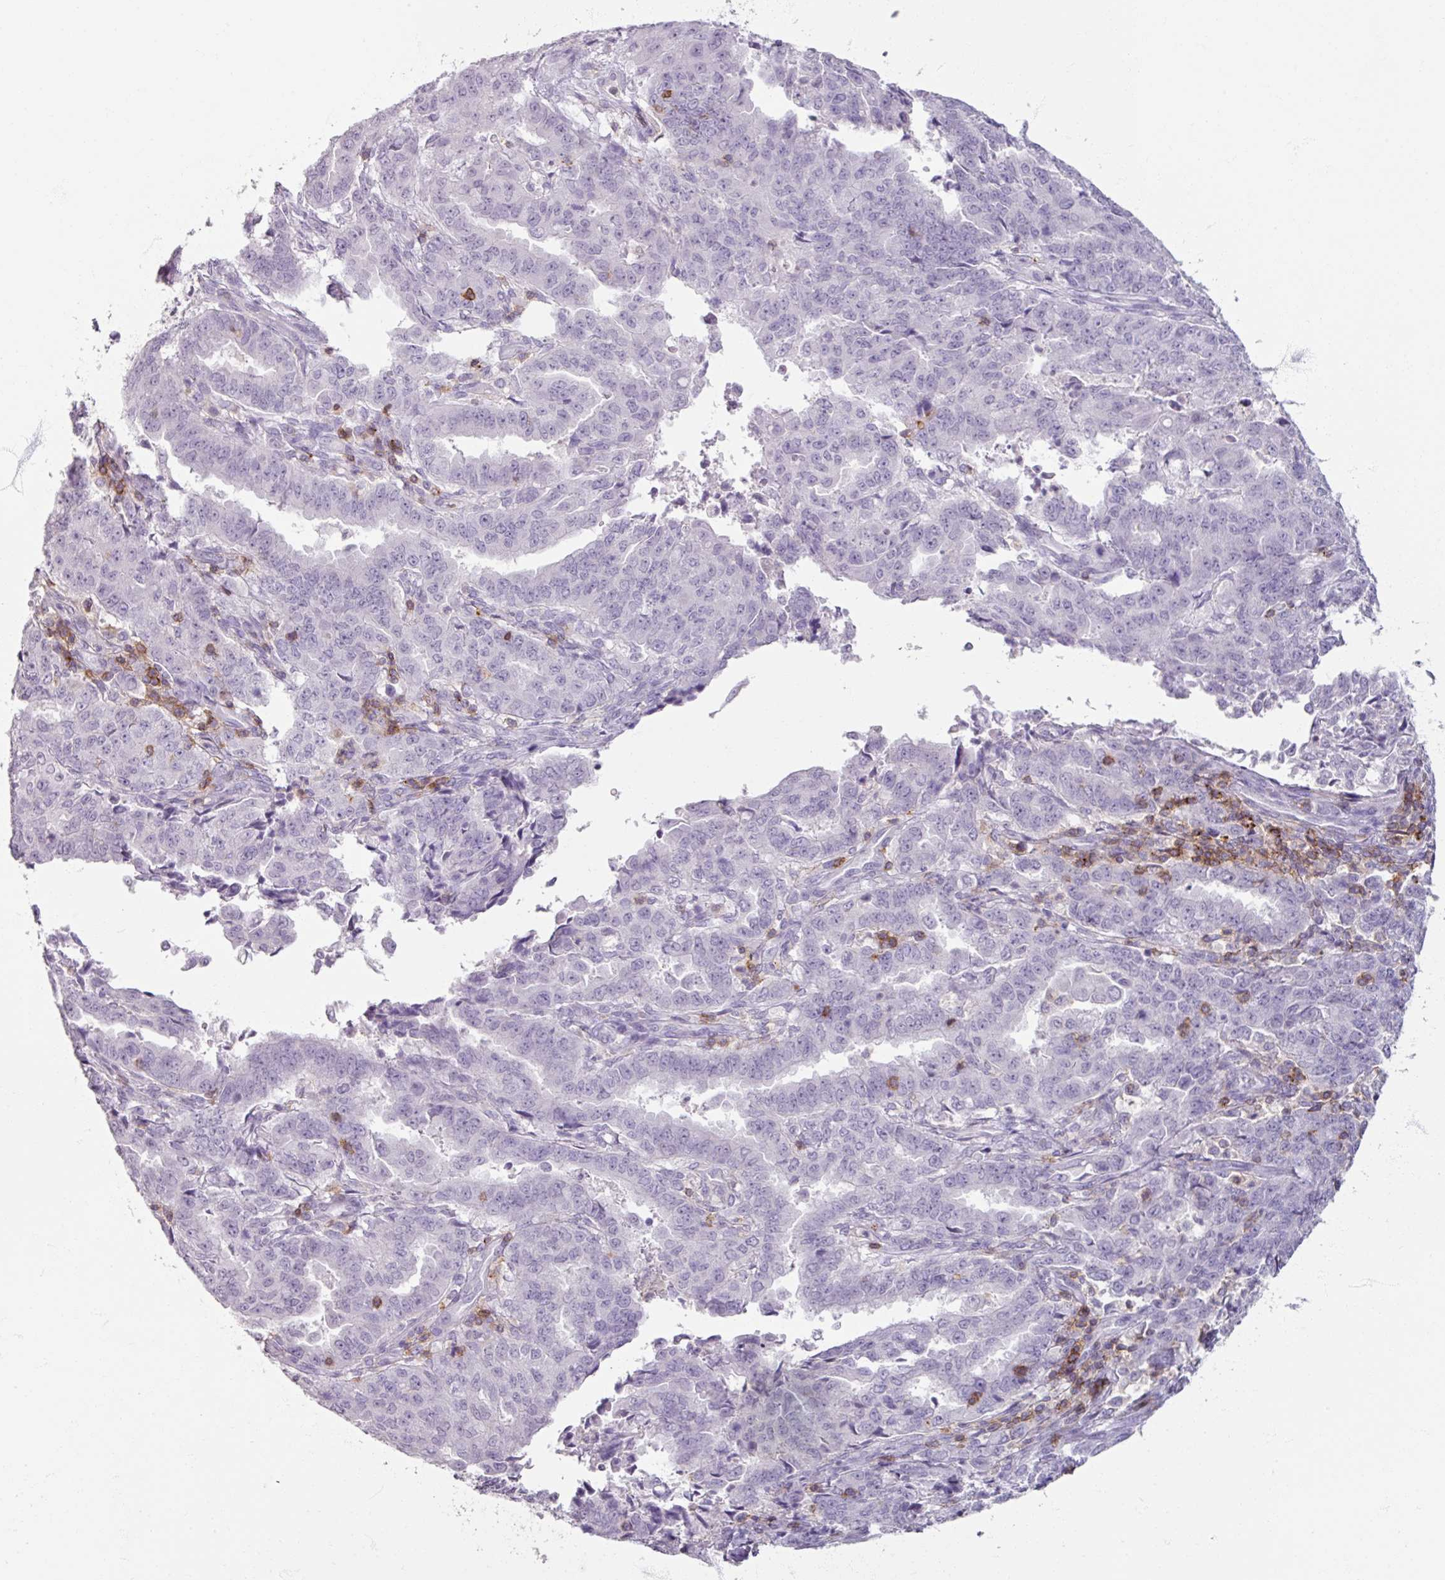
{"staining": {"intensity": "negative", "quantity": "none", "location": "none"}, "tissue": "endometrial cancer", "cell_type": "Tumor cells", "image_type": "cancer", "snomed": [{"axis": "morphology", "description": "Adenocarcinoma, NOS"}, {"axis": "topography", "description": "Endometrium"}], "caption": "This is an immunohistochemistry photomicrograph of human endometrial cancer. There is no expression in tumor cells.", "gene": "PTPRC", "patient": {"sex": "female", "age": 50}}